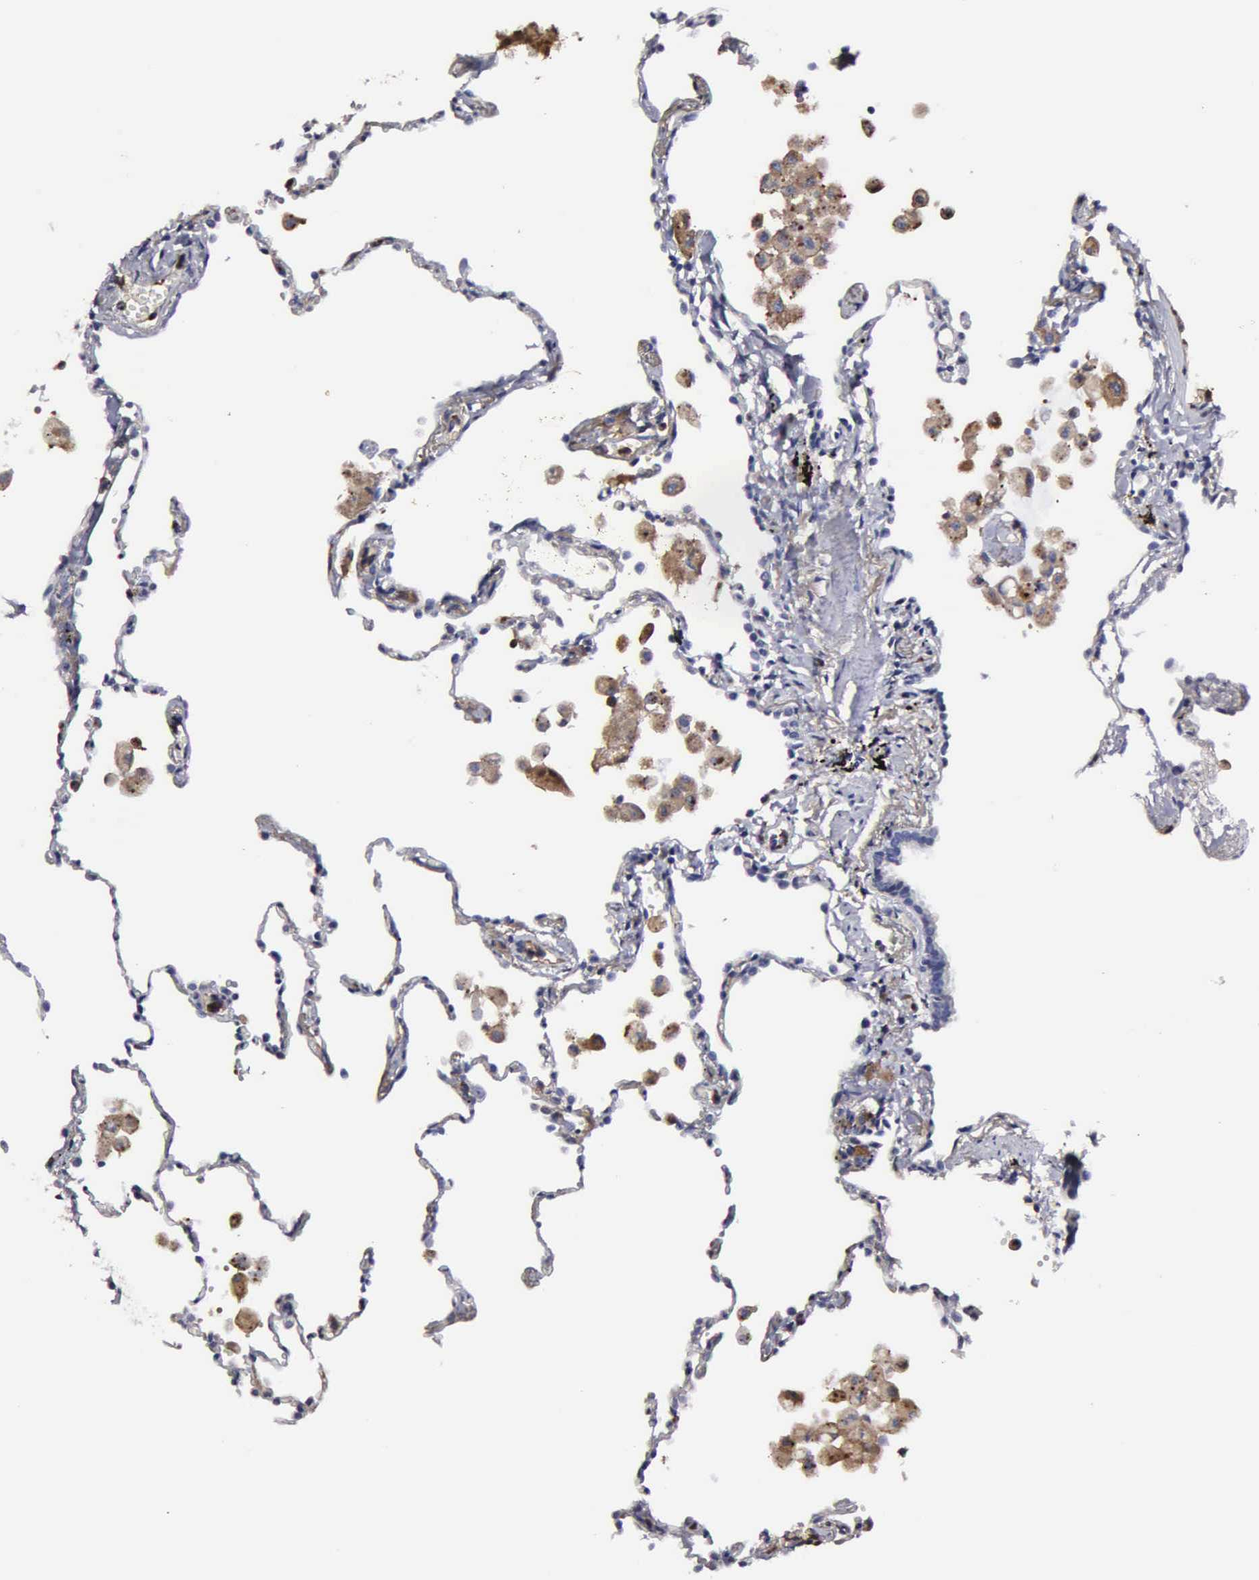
{"staining": {"intensity": "weak", "quantity": "25%-75%", "location": "cytoplasmic/membranous"}, "tissue": "lung", "cell_type": "Alveolar cells", "image_type": "normal", "snomed": [{"axis": "morphology", "description": "Normal tissue, NOS"}, {"axis": "topography", "description": "Lung"}], "caption": "The micrograph exhibits immunohistochemical staining of benign lung. There is weak cytoplasmic/membranous expression is present in about 25%-75% of alveolar cells. (Brightfield microscopy of DAB IHC at high magnification).", "gene": "G6PD", "patient": {"sex": "male", "age": 71}}